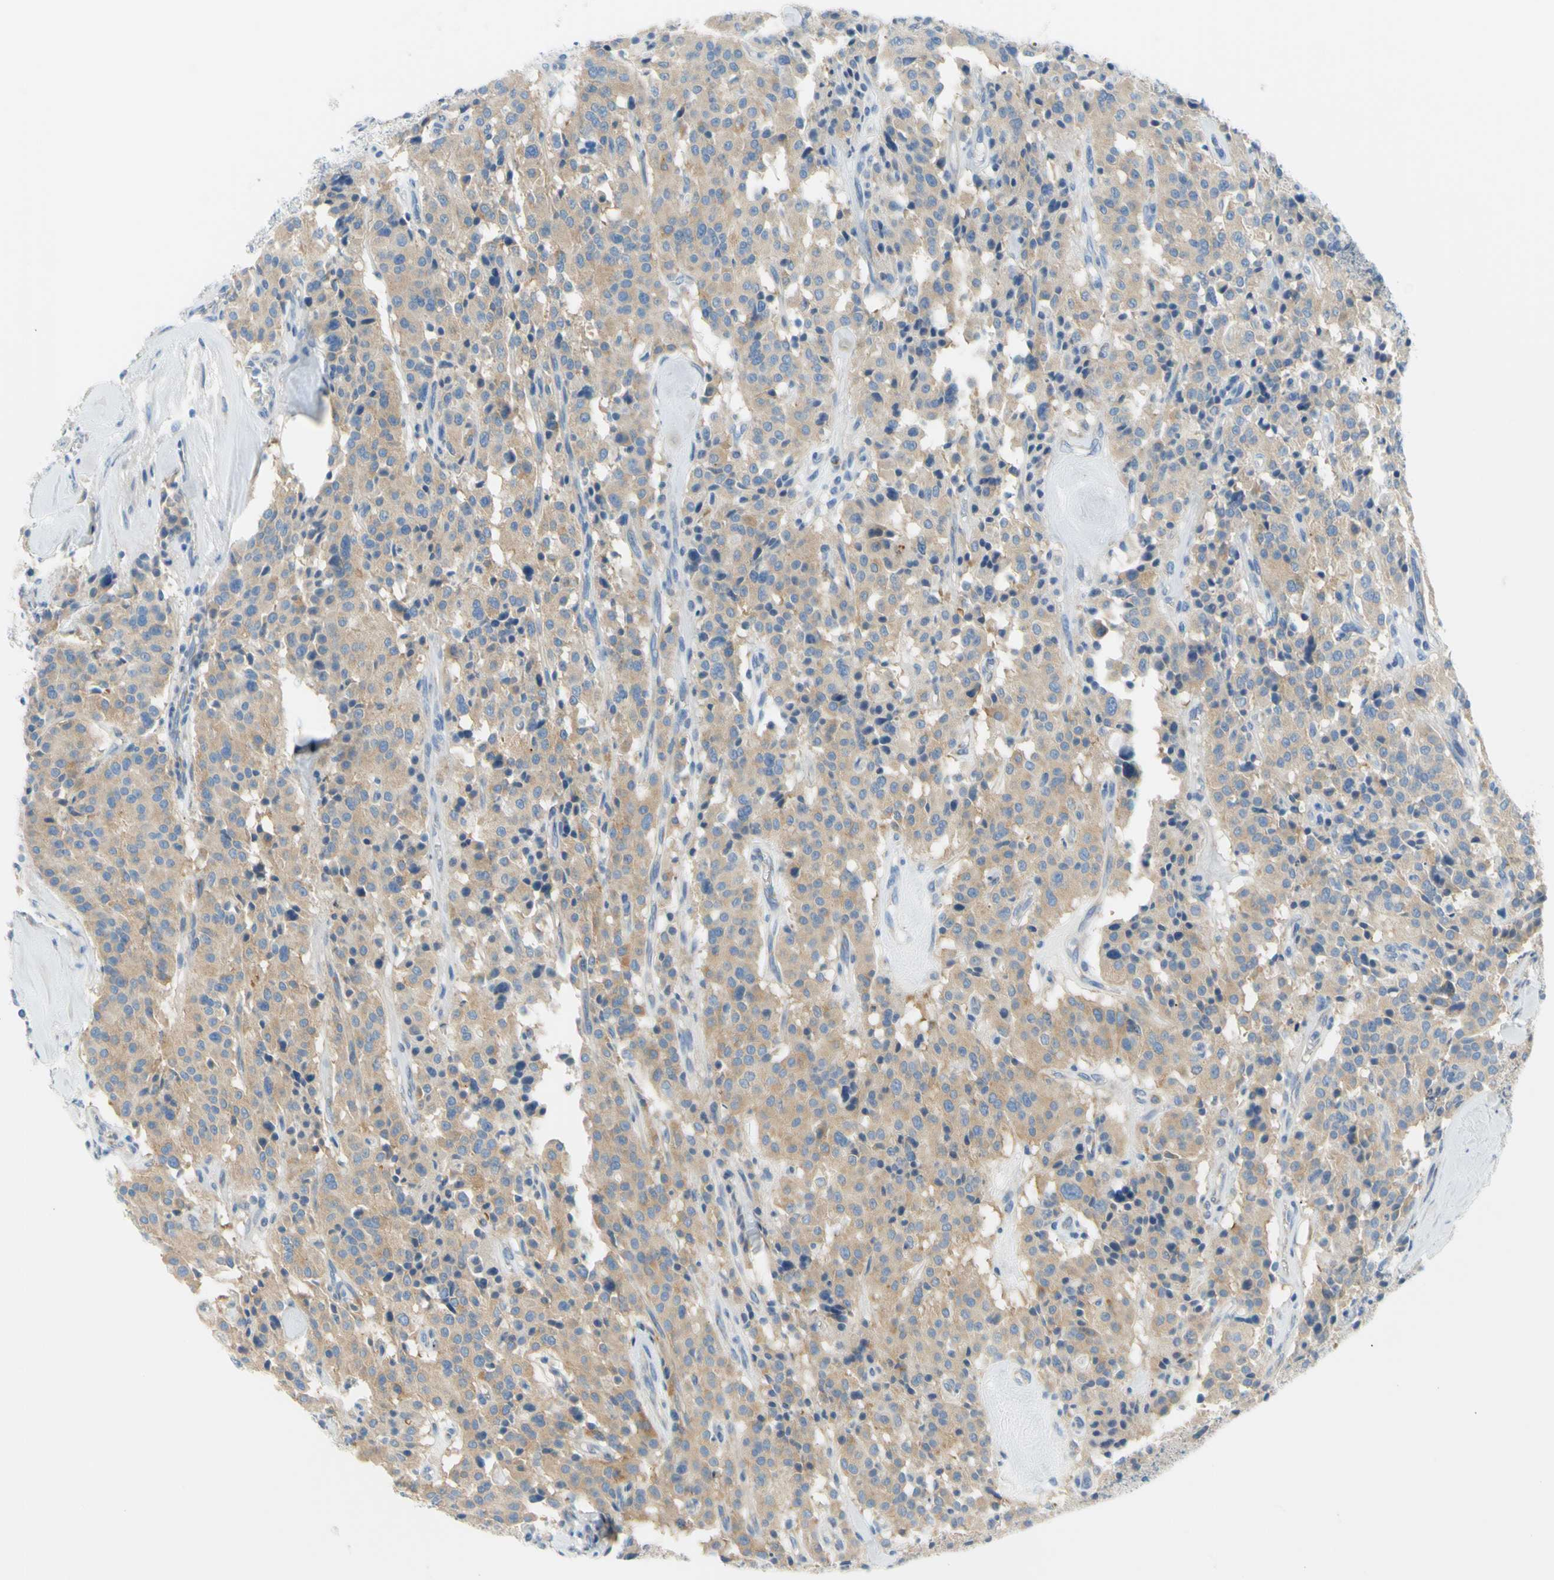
{"staining": {"intensity": "moderate", "quantity": ">75%", "location": "cytoplasmic/membranous"}, "tissue": "carcinoid", "cell_type": "Tumor cells", "image_type": "cancer", "snomed": [{"axis": "morphology", "description": "Carcinoid, malignant, NOS"}, {"axis": "topography", "description": "Lung"}], "caption": "Malignant carcinoid stained with DAB immunohistochemistry displays medium levels of moderate cytoplasmic/membranous staining in approximately >75% of tumor cells. (Stains: DAB in brown, nuclei in blue, Microscopy: brightfield microscopy at high magnification).", "gene": "FRMD4B", "patient": {"sex": "male", "age": 30}}